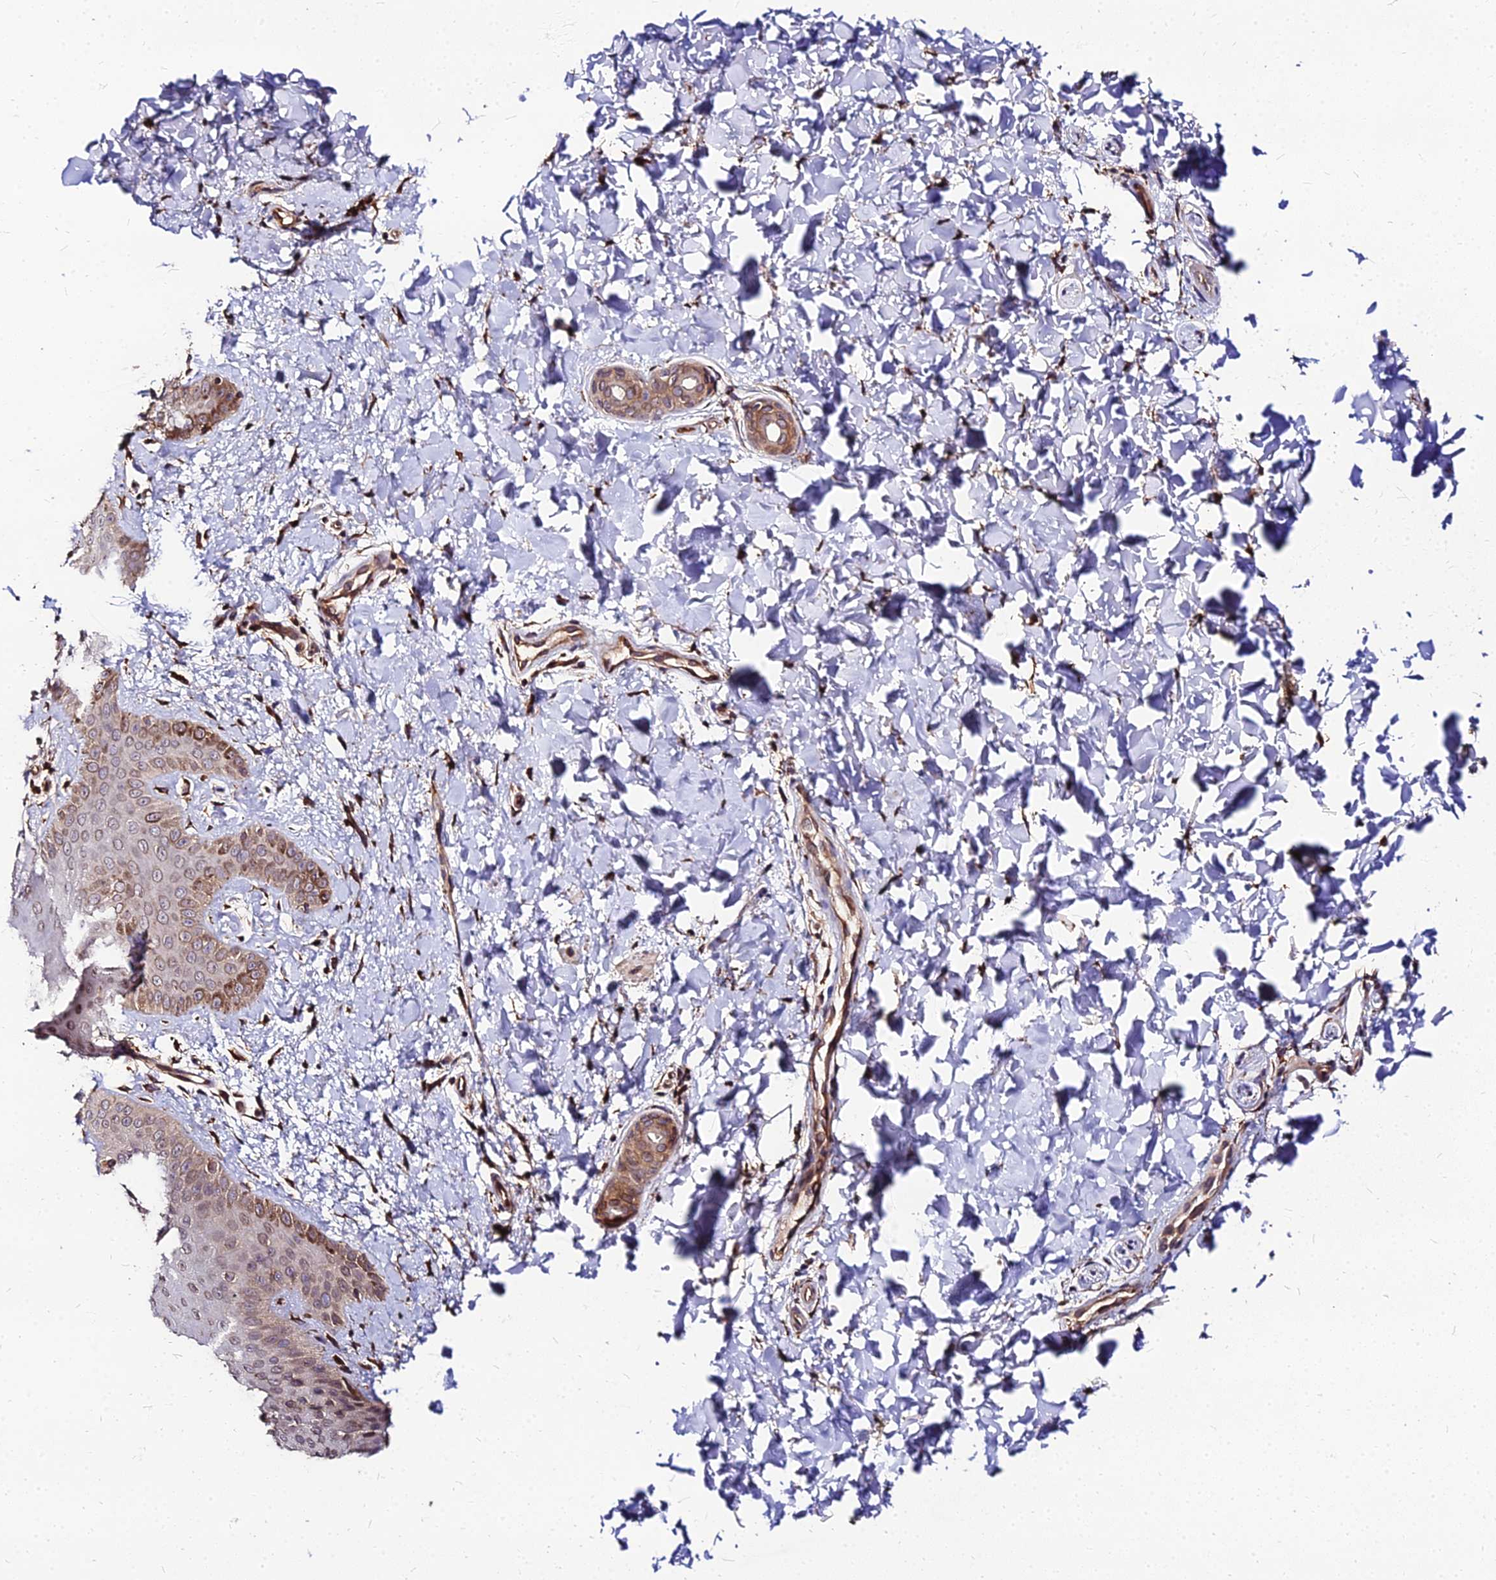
{"staining": {"intensity": "moderate", "quantity": "25%-75%", "location": "cytoplasmic/membranous,nuclear"}, "tissue": "skin", "cell_type": "Epidermal cells", "image_type": "normal", "snomed": [{"axis": "morphology", "description": "Normal tissue, NOS"}, {"axis": "morphology", "description": "Neoplasm, malignant, NOS"}, {"axis": "topography", "description": "Anal"}], "caption": "High-magnification brightfield microscopy of unremarkable skin stained with DAB (3,3'-diaminobenzidine) (brown) and counterstained with hematoxylin (blue). epidermal cells exhibit moderate cytoplasmic/membranous,nuclear staining is appreciated in about25%-75% of cells.", "gene": "PDE4D", "patient": {"sex": "male", "age": 47}}